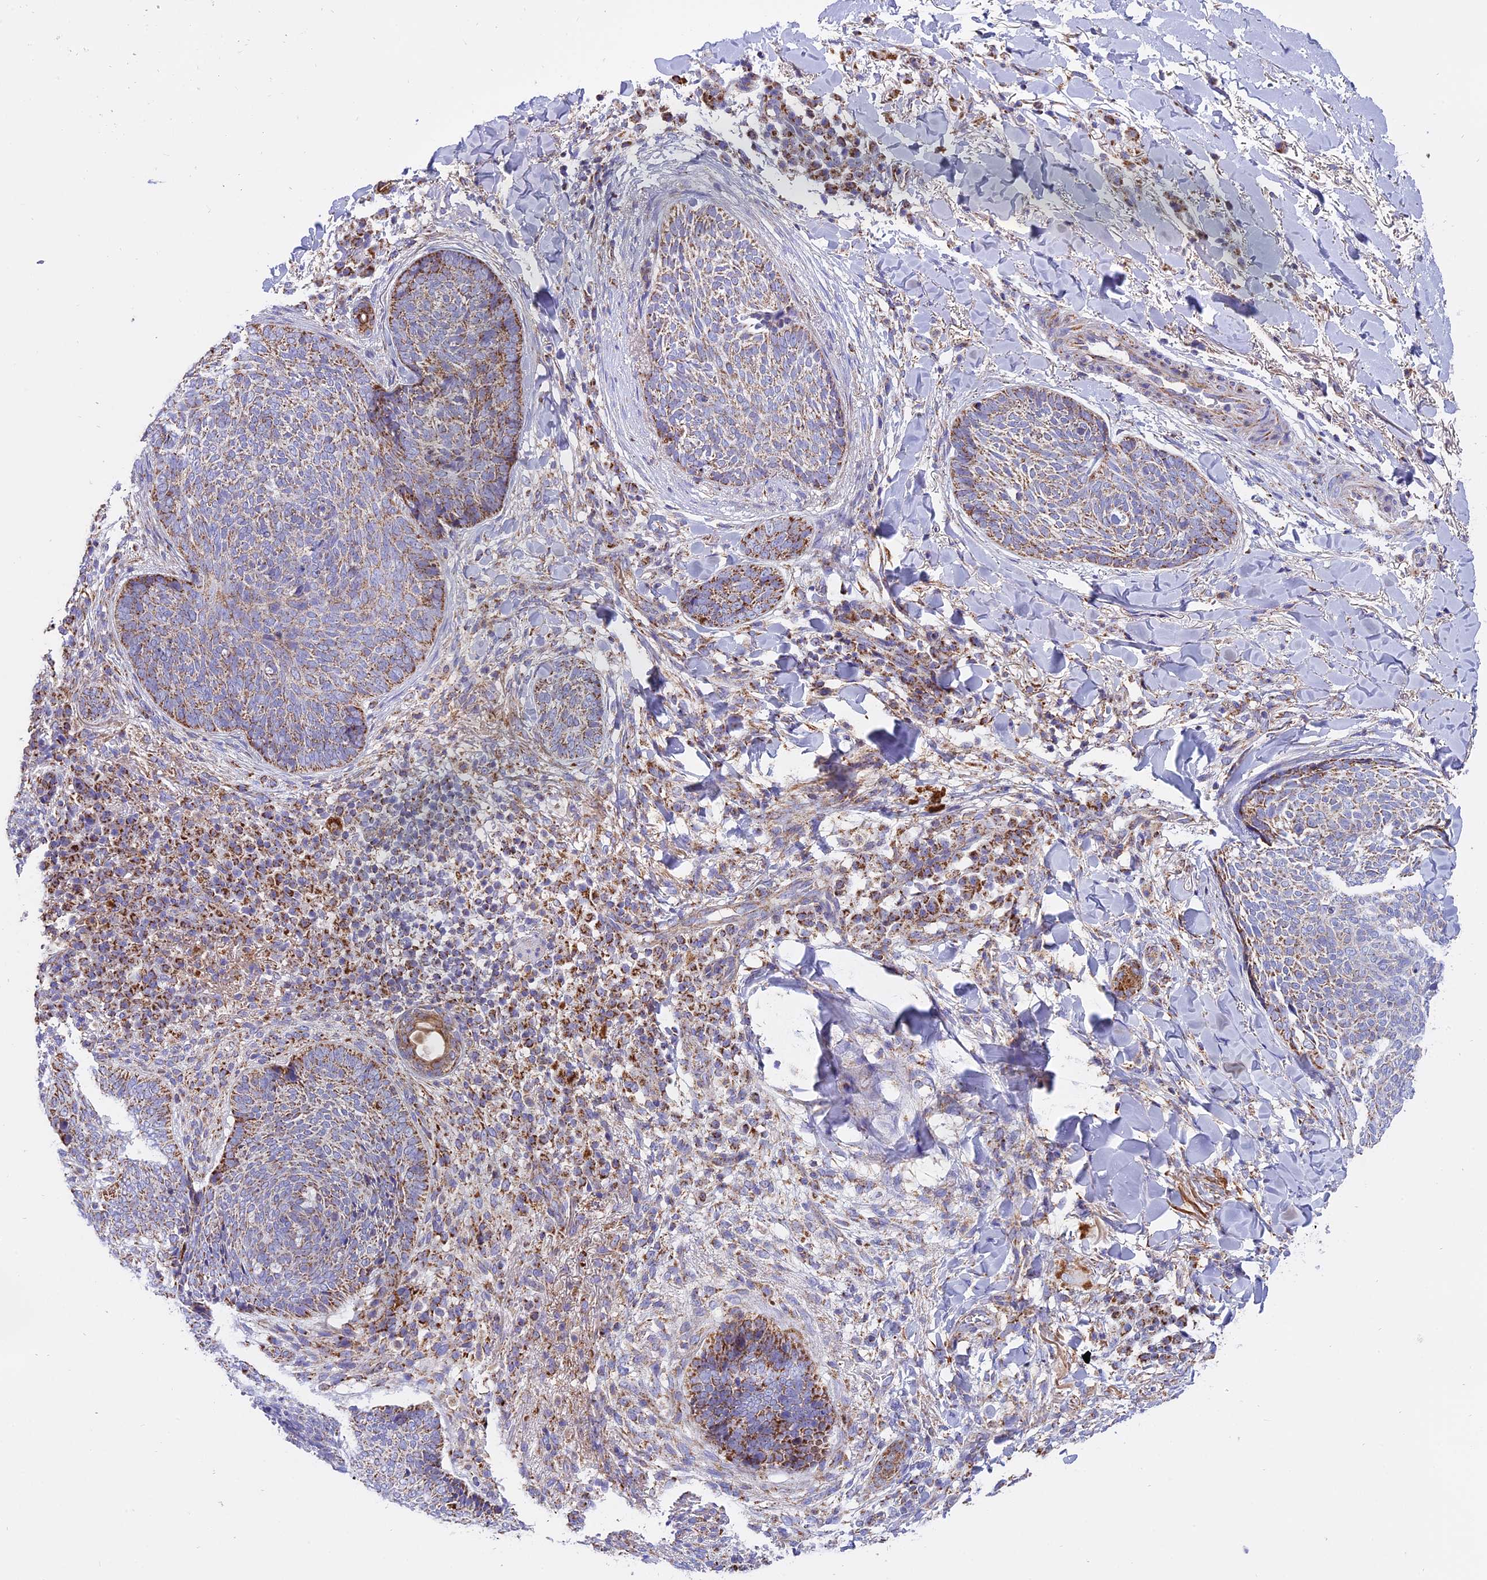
{"staining": {"intensity": "moderate", "quantity": ">75%", "location": "cytoplasmic/membranous"}, "tissue": "skin cancer", "cell_type": "Tumor cells", "image_type": "cancer", "snomed": [{"axis": "morphology", "description": "Basal cell carcinoma"}, {"axis": "topography", "description": "Skin"}], "caption": "Protein analysis of skin cancer (basal cell carcinoma) tissue exhibits moderate cytoplasmic/membranous positivity in approximately >75% of tumor cells.", "gene": "MRPS34", "patient": {"sex": "male", "age": 85}}